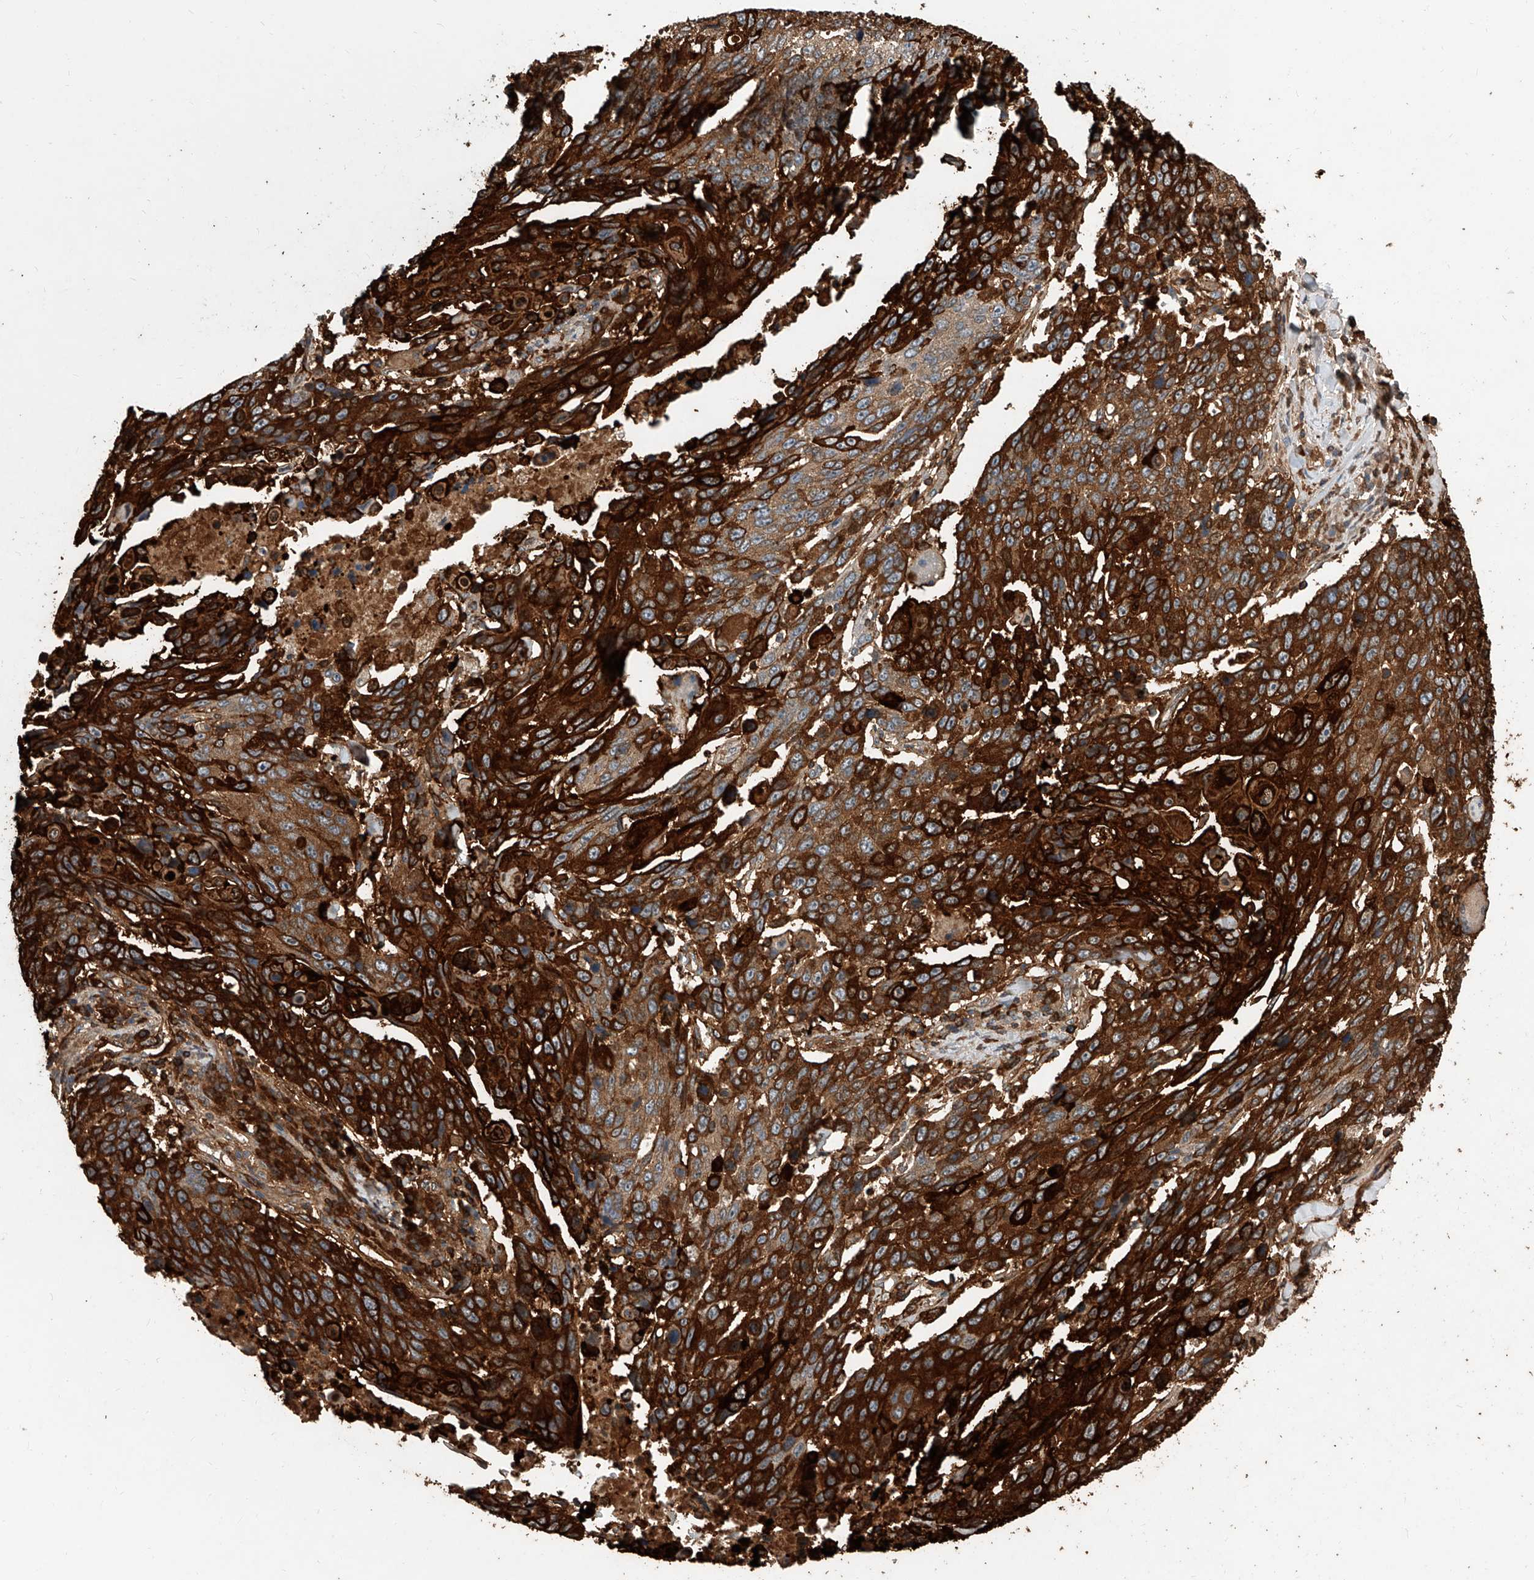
{"staining": {"intensity": "strong", "quantity": ">75%", "location": "cytoplasmic/membranous"}, "tissue": "lung cancer", "cell_type": "Tumor cells", "image_type": "cancer", "snomed": [{"axis": "morphology", "description": "Squamous cell carcinoma, NOS"}, {"axis": "topography", "description": "Lung"}], "caption": "There is high levels of strong cytoplasmic/membranous staining in tumor cells of lung squamous cell carcinoma, as demonstrated by immunohistochemical staining (brown color).", "gene": "RP9", "patient": {"sex": "male", "age": 66}}